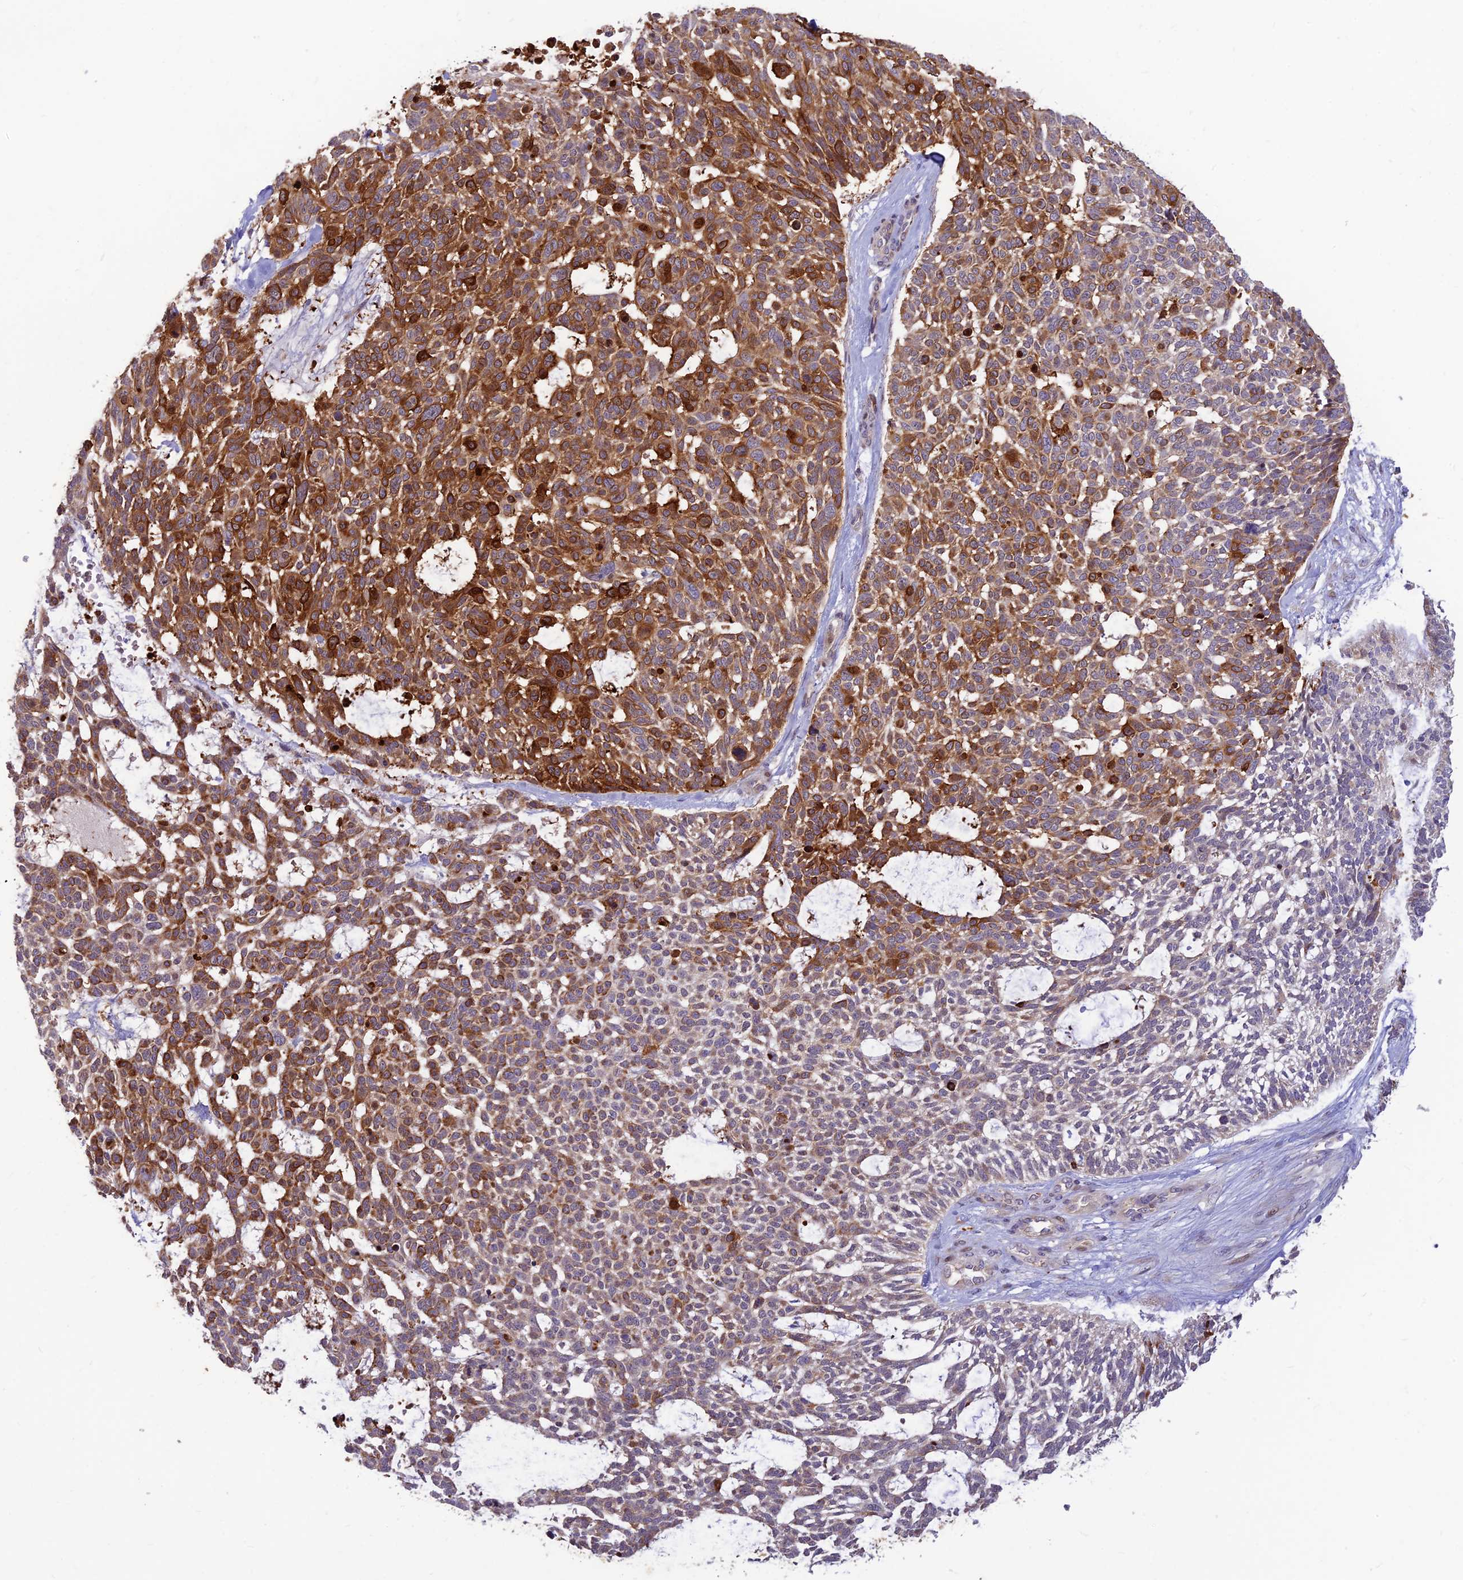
{"staining": {"intensity": "strong", "quantity": "25%-75%", "location": "cytoplasmic/membranous"}, "tissue": "skin cancer", "cell_type": "Tumor cells", "image_type": "cancer", "snomed": [{"axis": "morphology", "description": "Basal cell carcinoma"}, {"axis": "topography", "description": "Skin"}], "caption": "A micrograph showing strong cytoplasmic/membranous staining in approximately 25%-75% of tumor cells in skin cancer (basal cell carcinoma), as visualized by brown immunohistochemical staining.", "gene": "ASPDH", "patient": {"sex": "male", "age": 88}}